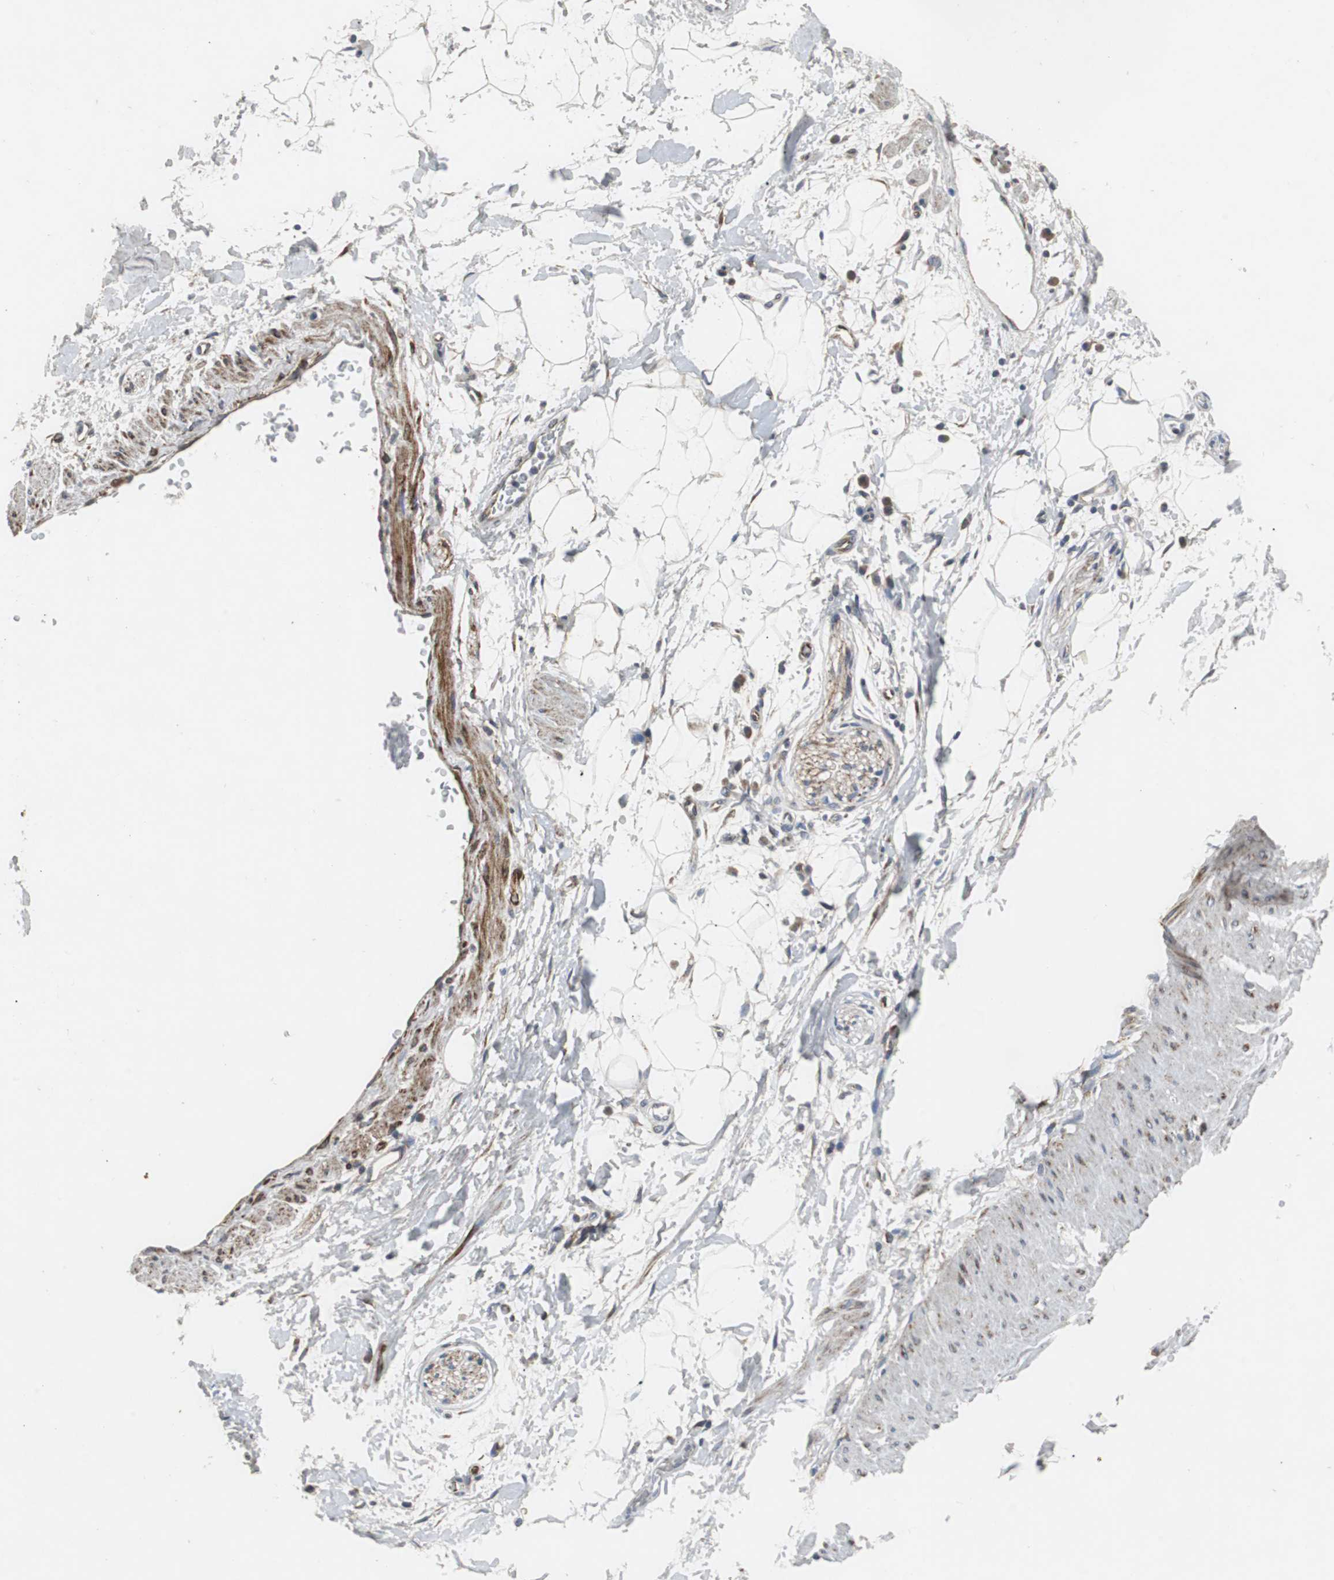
{"staining": {"intensity": "negative", "quantity": "none", "location": "none"}, "tissue": "adipose tissue", "cell_type": "Adipocytes", "image_type": "normal", "snomed": [{"axis": "morphology", "description": "Normal tissue, NOS"}, {"axis": "topography", "description": "Soft tissue"}], "caption": "Immunohistochemistry image of unremarkable adipose tissue: human adipose tissue stained with DAB (3,3'-diaminobenzidine) demonstrates no significant protein positivity in adipocytes. The staining was performed using DAB to visualize the protein expression in brown, while the nuclei were stained in blue with hematoxylin (Magnification: 20x).", "gene": "ISCU", "patient": {"sex": "male", "age": 72}}